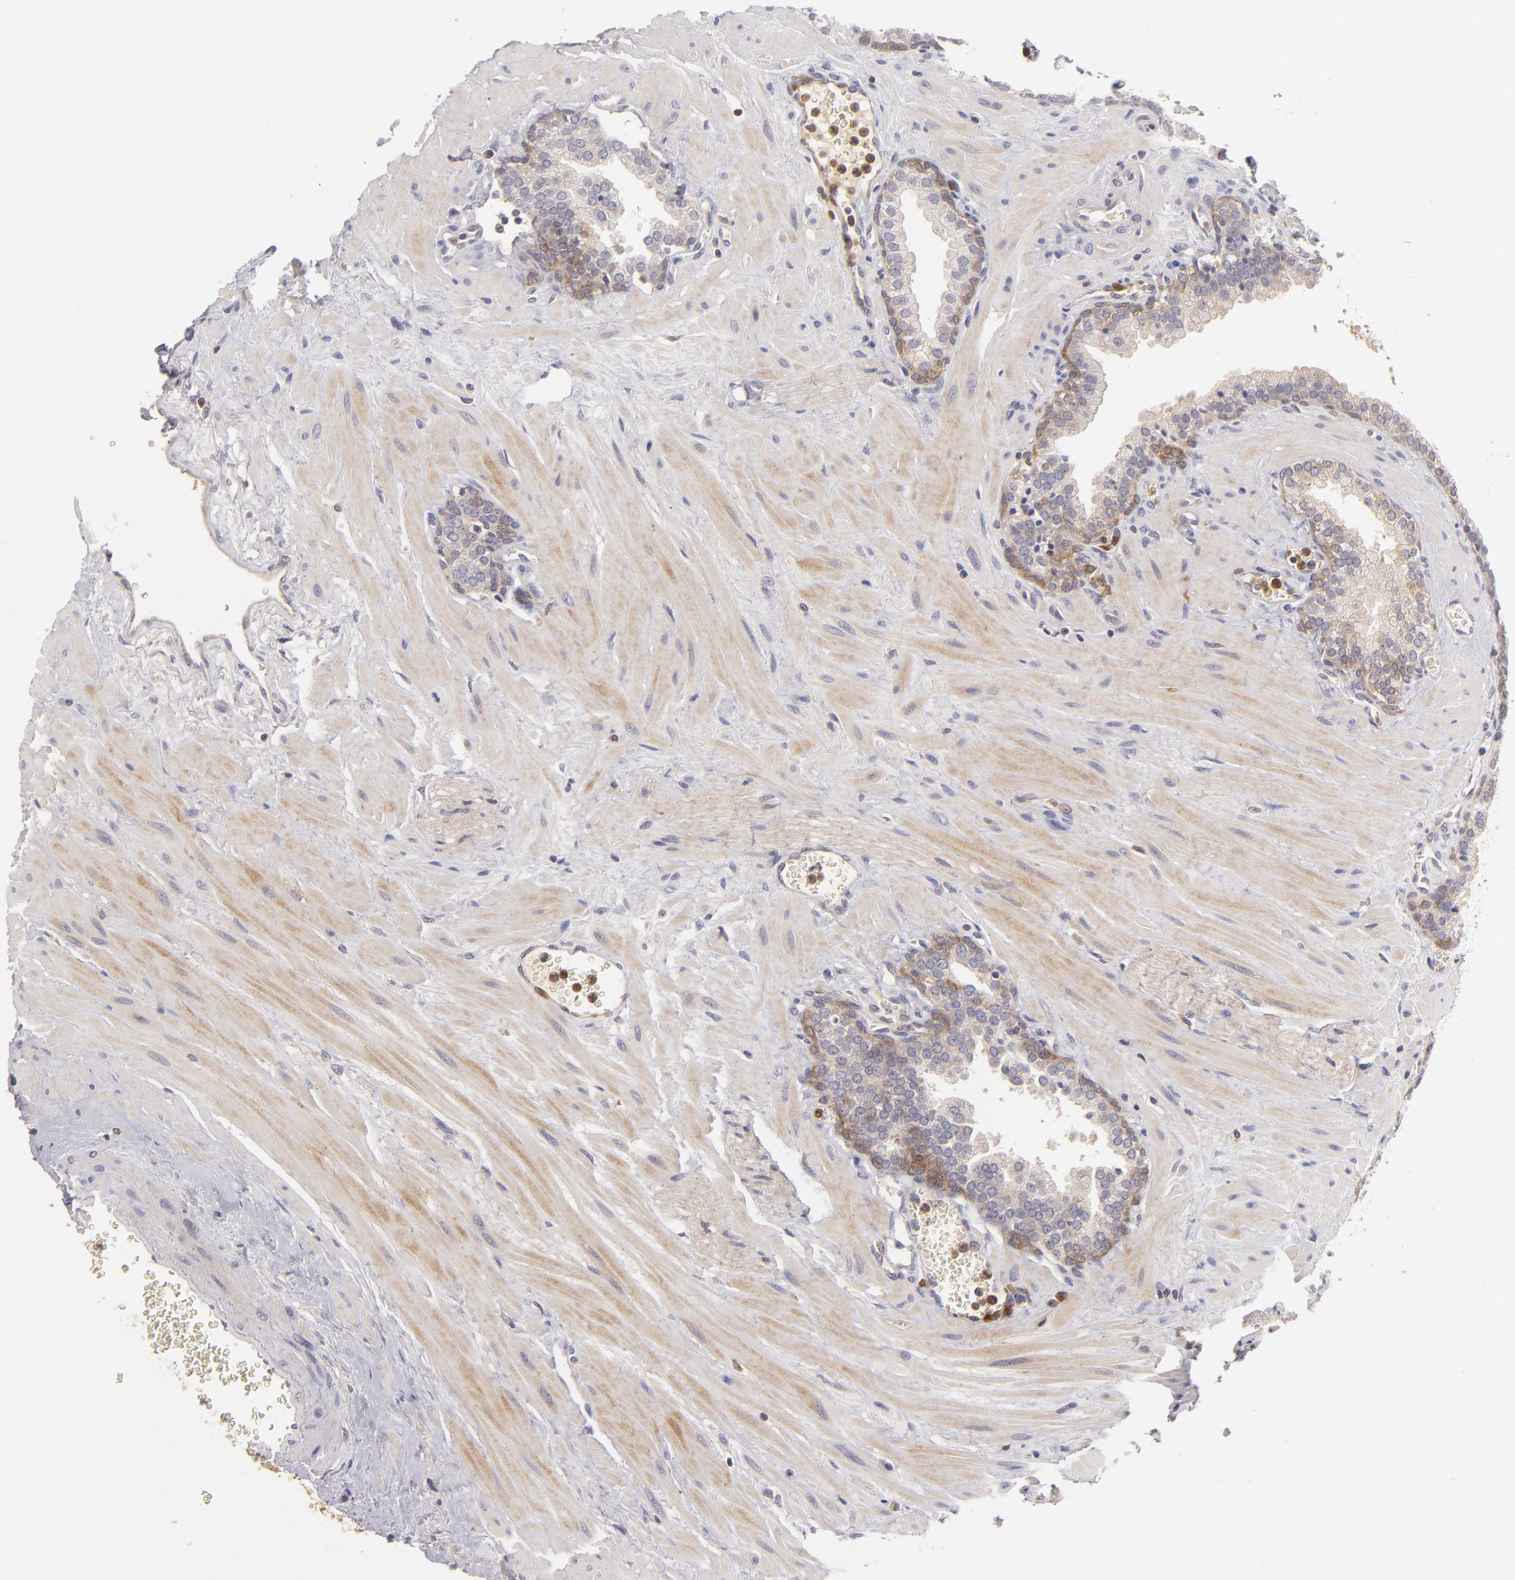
{"staining": {"intensity": "moderate", "quantity": ">75%", "location": "cytoplasmic/membranous"}, "tissue": "prostate", "cell_type": "Glandular cells", "image_type": "normal", "snomed": [{"axis": "morphology", "description": "Normal tissue, NOS"}, {"axis": "topography", "description": "Prostate"}], "caption": "A micrograph showing moderate cytoplasmic/membranous positivity in approximately >75% of glandular cells in unremarkable prostate, as visualized by brown immunohistochemical staining.", "gene": "MMP10", "patient": {"sex": "male", "age": 60}}